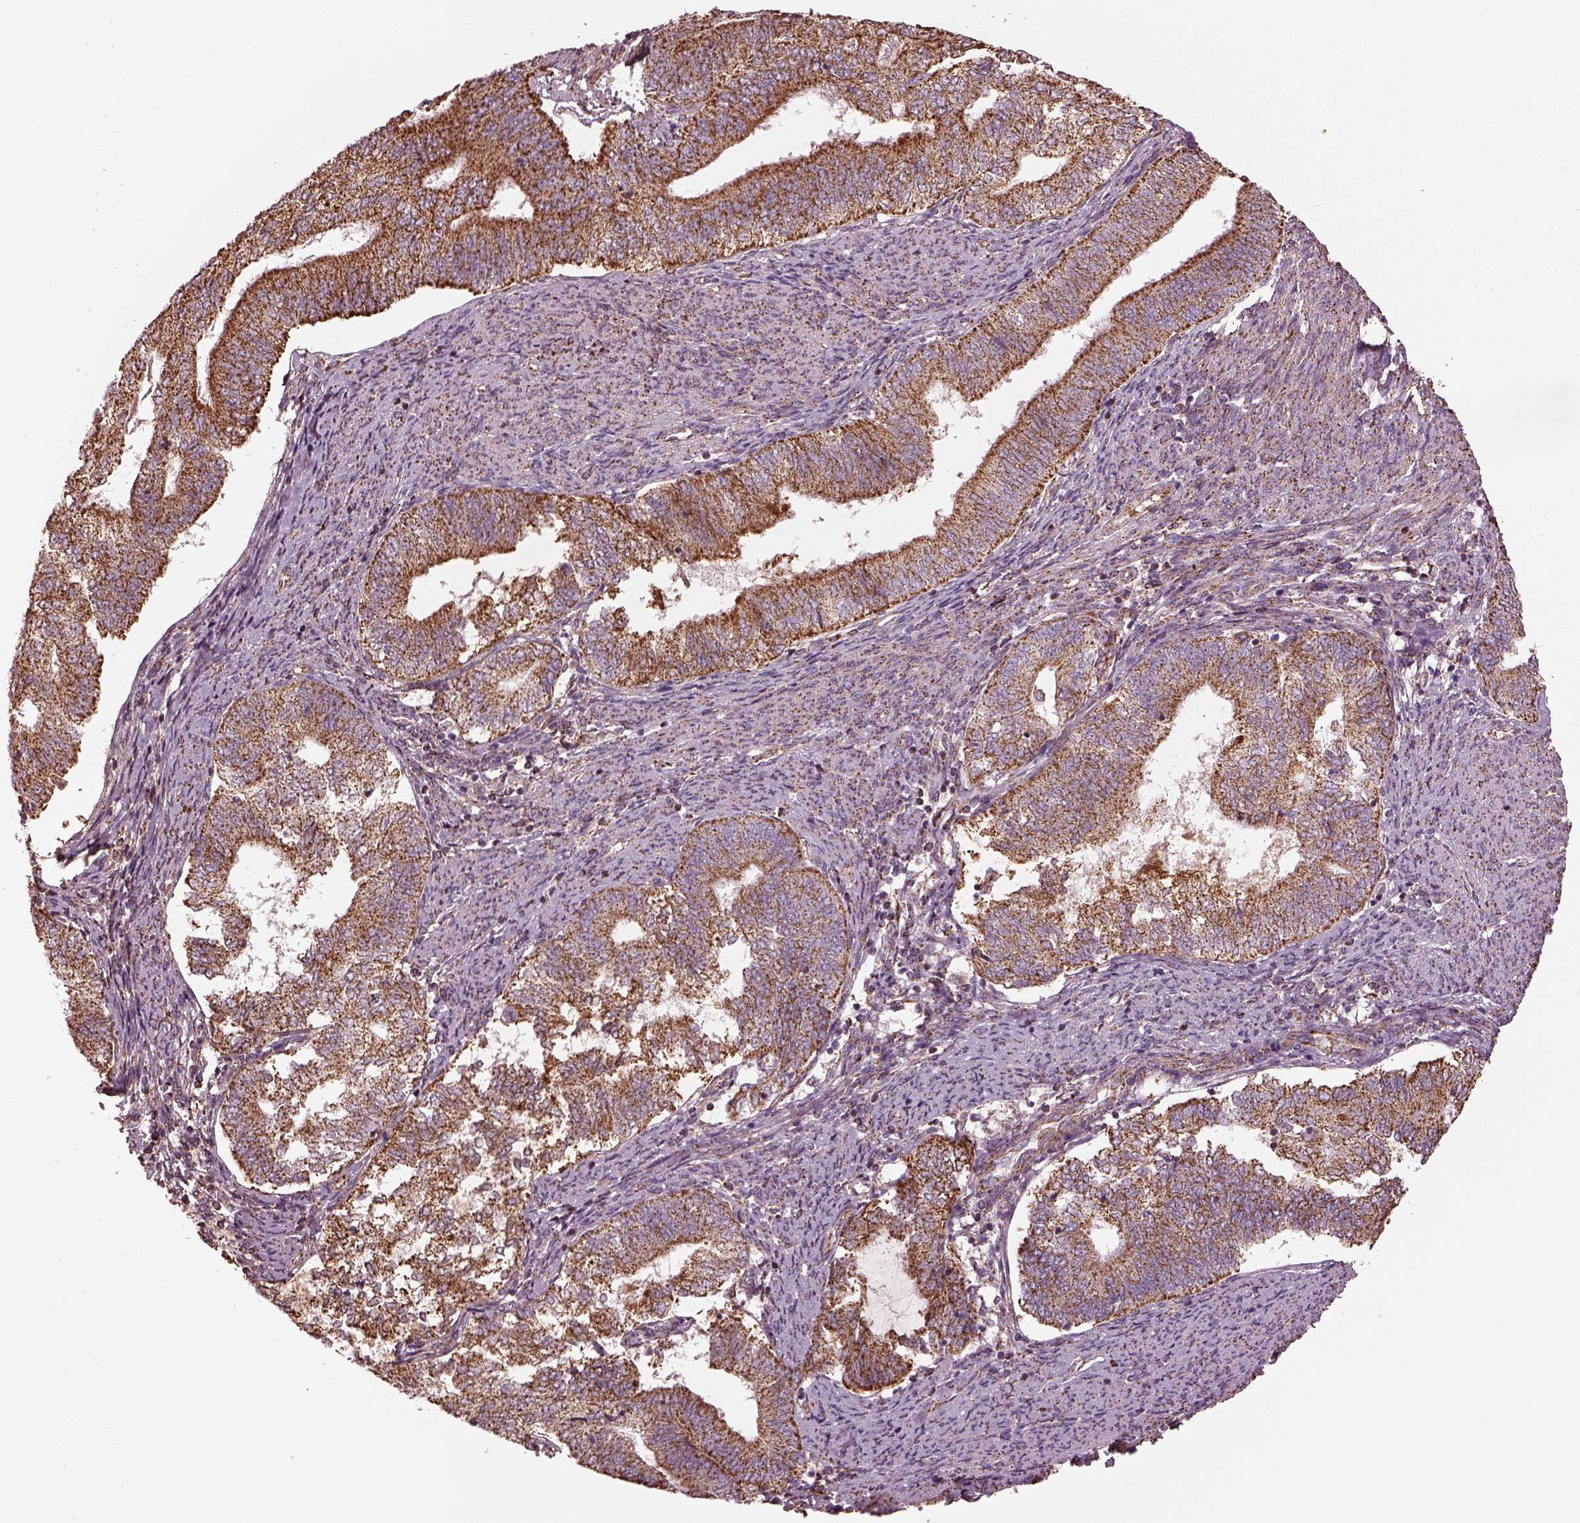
{"staining": {"intensity": "moderate", "quantity": "25%-75%", "location": "cytoplasmic/membranous"}, "tissue": "endometrial cancer", "cell_type": "Tumor cells", "image_type": "cancer", "snomed": [{"axis": "morphology", "description": "Adenocarcinoma, NOS"}, {"axis": "topography", "description": "Endometrium"}], "caption": "About 25%-75% of tumor cells in human endometrial adenocarcinoma display moderate cytoplasmic/membranous protein staining as visualized by brown immunohistochemical staining.", "gene": "TMEM254", "patient": {"sex": "female", "age": 65}}